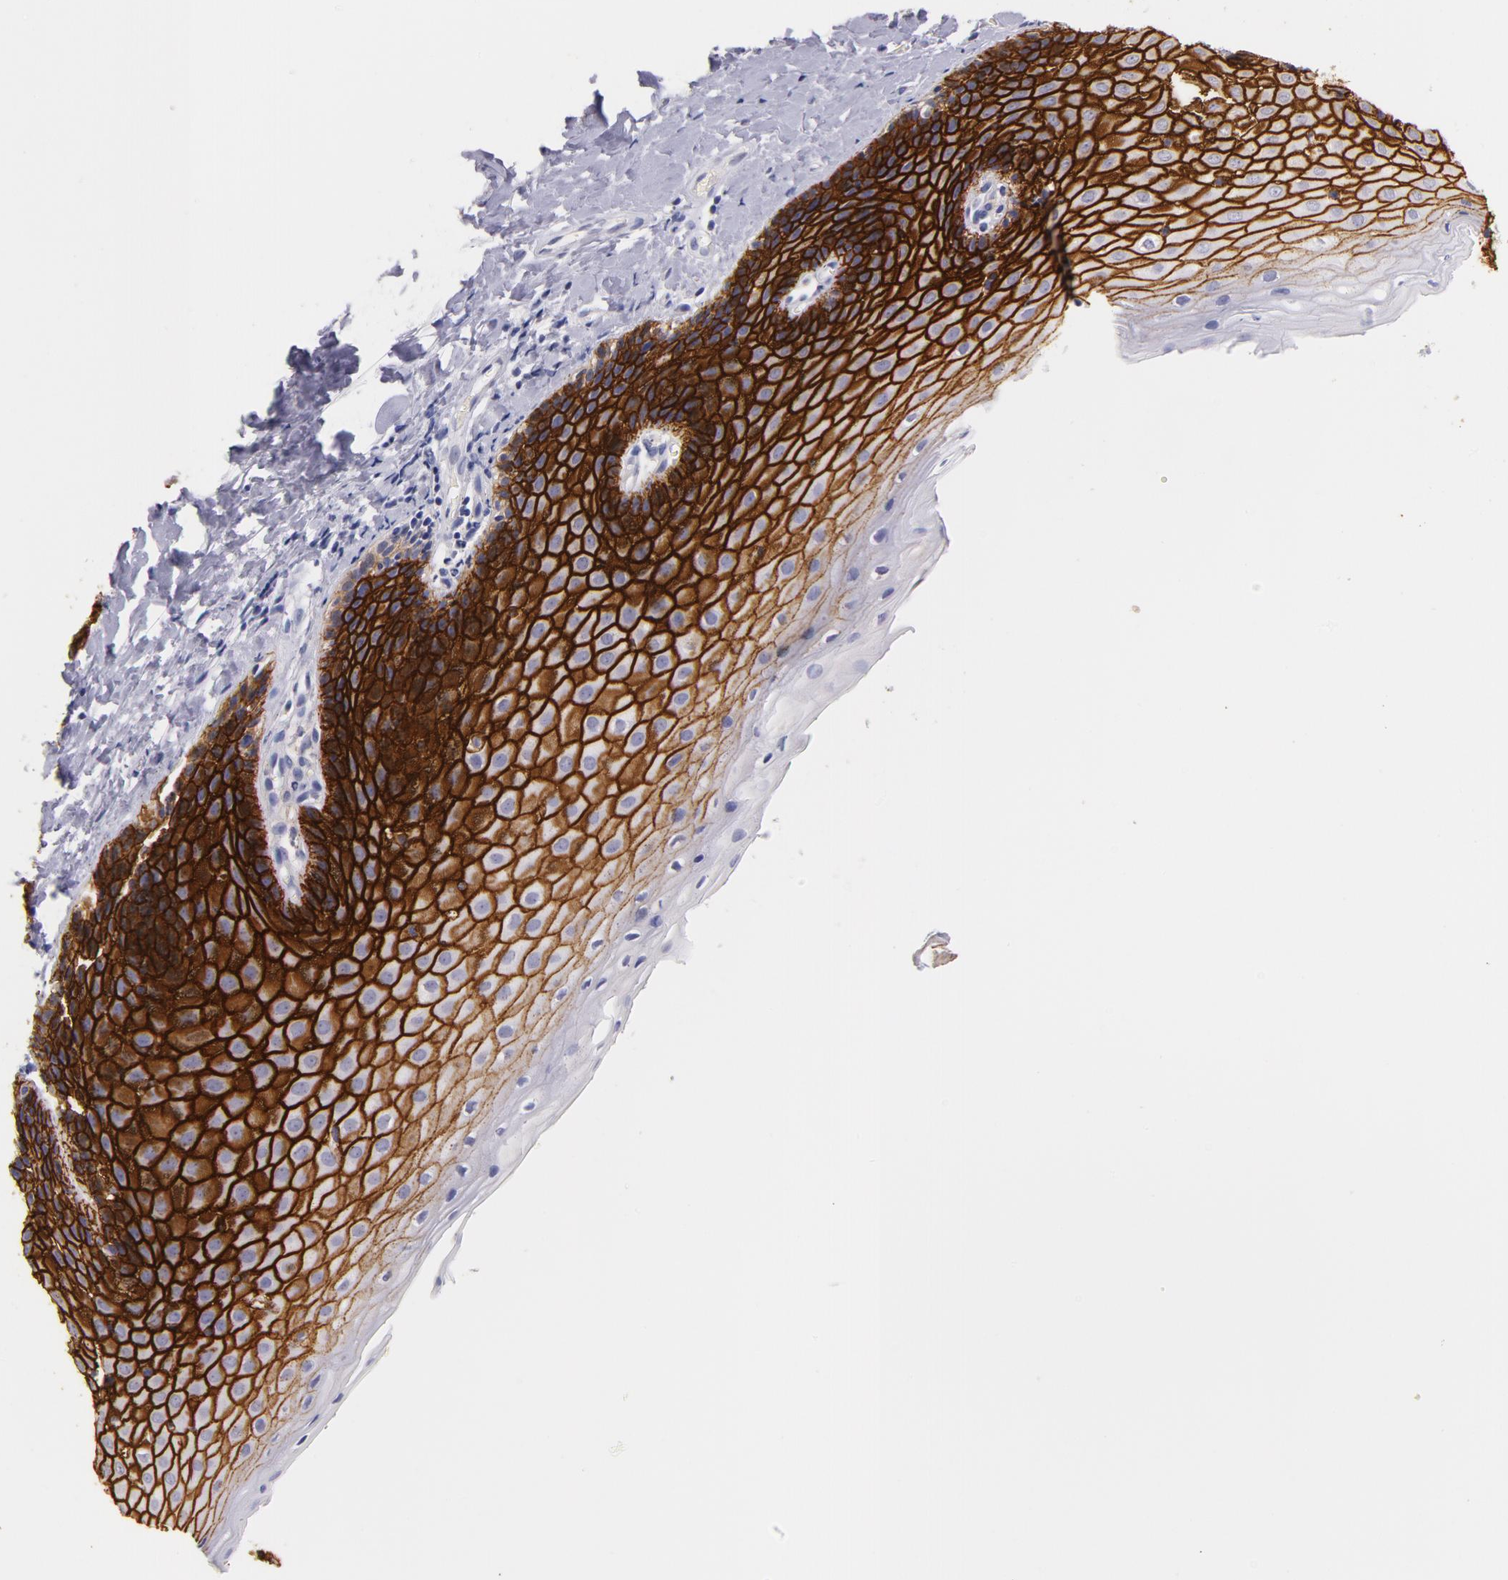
{"staining": {"intensity": "negative", "quantity": "none", "location": "none"}, "tissue": "cervix", "cell_type": "Glandular cells", "image_type": "normal", "snomed": [{"axis": "morphology", "description": "Normal tissue, NOS"}, {"axis": "topography", "description": "Cervix"}], "caption": "Cervix stained for a protein using IHC exhibits no staining glandular cells.", "gene": "CD44", "patient": {"sex": "female", "age": 53}}